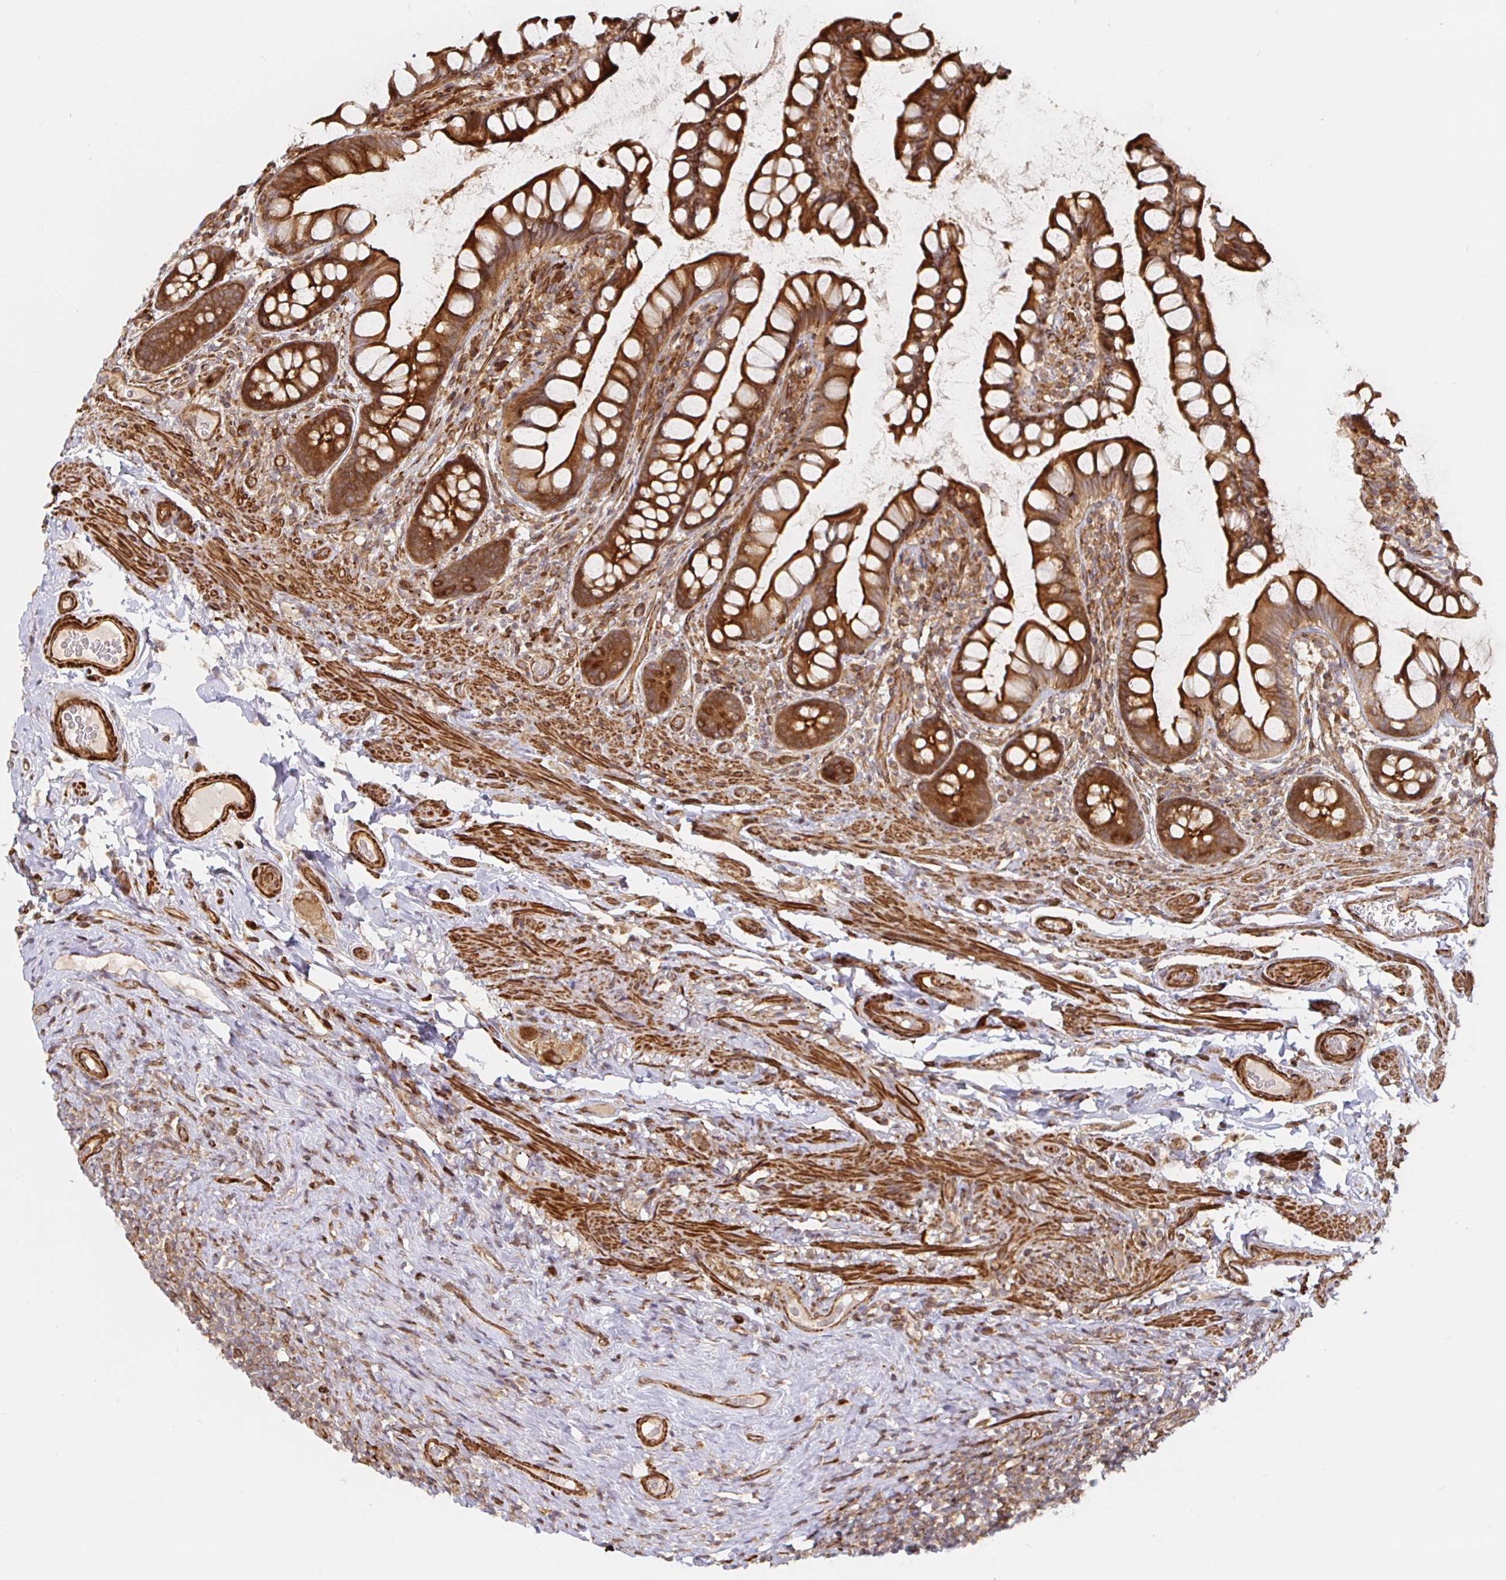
{"staining": {"intensity": "strong", "quantity": ">75%", "location": "cytoplasmic/membranous"}, "tissue": "small intestine", "cell_type": "Glandular cells", "image_type": "normal", "snomed": [{"axis": "morphology", "description": "Normal tissue, NOS"}, {"axis": "topography", "description": "Small intestine"}], "caption": "Protein expression analysis of benign human small intestine reveals strong cytoplasmic/membranous expression in approximately >75% of glandular cells.", "gene": "STRAP", "patient": {"sex": "male", "age": 70}}